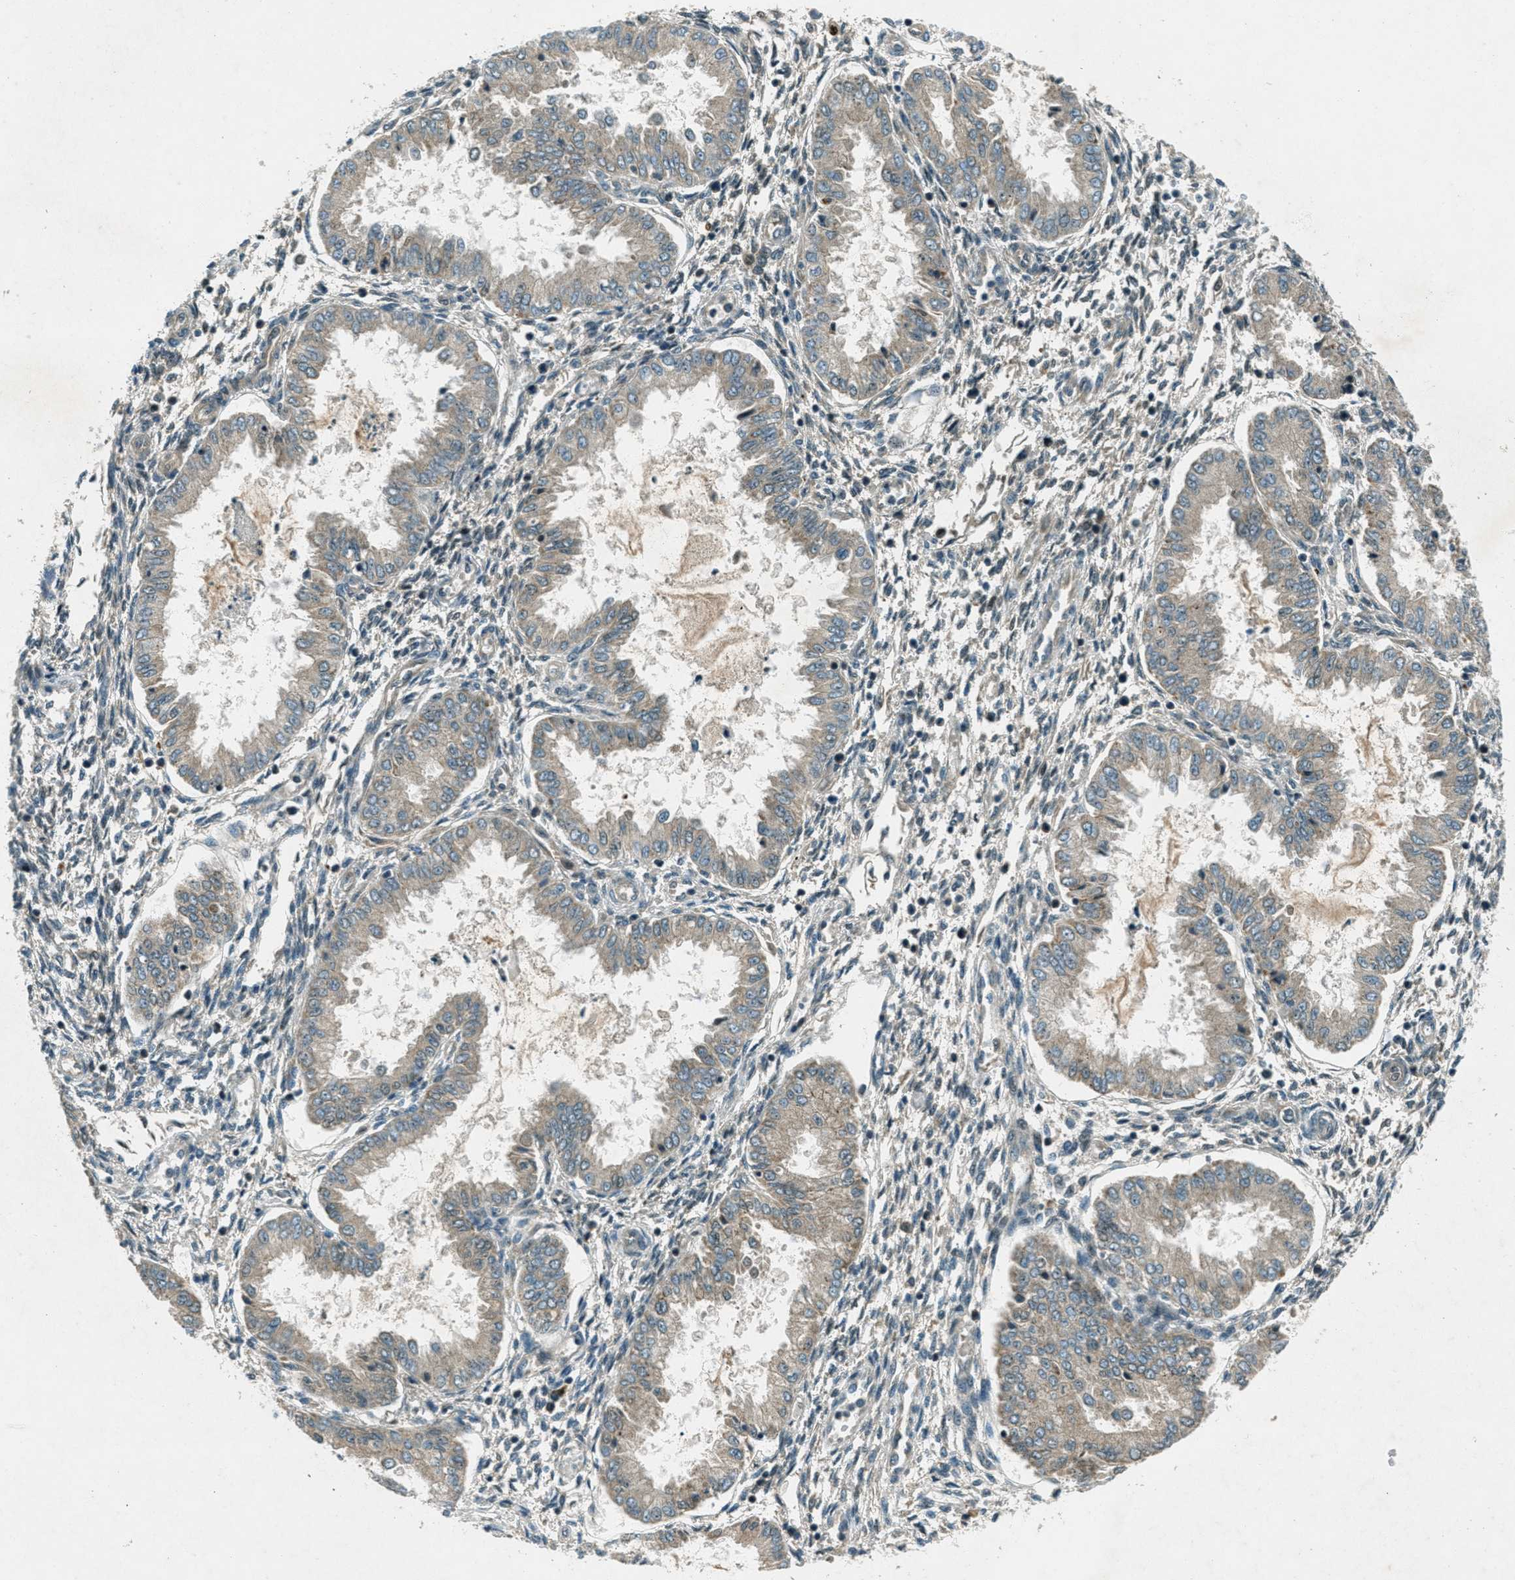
{"staining": {"intensity": "negative", "quantity": "none", "location": "none"}, "tissue": "endometrium", "cell_type": "Cells in endometrial stroma", "image_type": "normal", "snomed": [{"axis": "morphology", "description": "Normal tissue, NOS"}, {"axis": "topography", "description": "Endometrium"}], "caption": "Micrograph shows no protein staining in cells in endometrial stroma of unremarkable endometrium. Nuclei are stained in blue.", "gene": "STK11", "patient": {"sex": "female", "age": 33}}